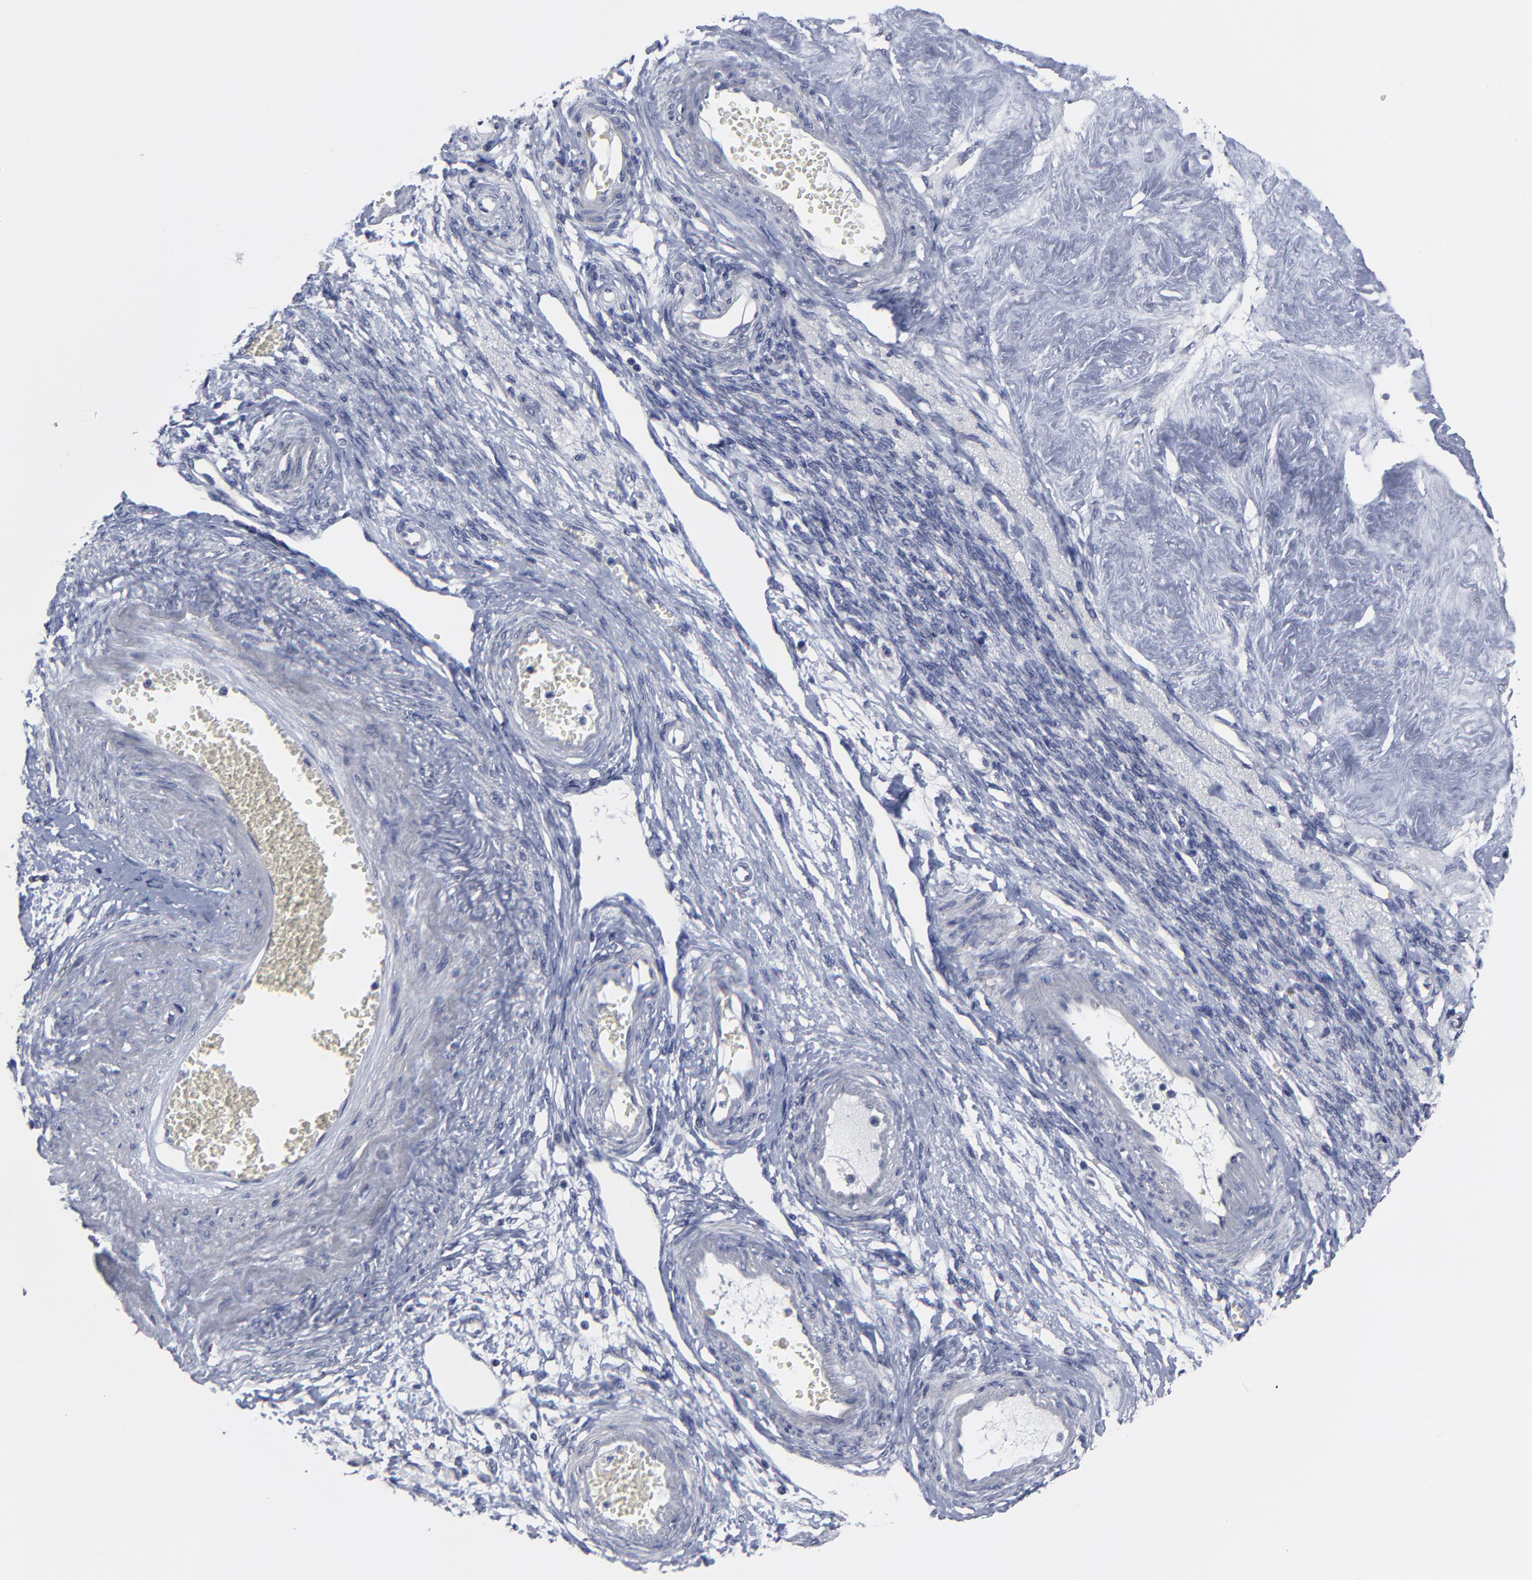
{"staining": {"intensity": "negative", "quantity": "none", "location": "none"}, "tissue": "ovarian cancer", "cell_type": "Tumor cells", "image_type": "cancer", "snomed": [{"axis": "morphology", "description": "Cystadenocarcinoma, mucinous, NOS"}, {"axis": "topography", "description": "Ovary"}], "caption": "A micrograph of human ovarian mucinous cystadenocarcinoma is negative for staining in tumor cells. The staining is performed using DAB (3,3'-diaminobenzidine) brown chromogen with nuclei counter-stained in using hematoxylin.", "gene": "MAGEA10", "patient": {"sex": "female", "age": 57}}